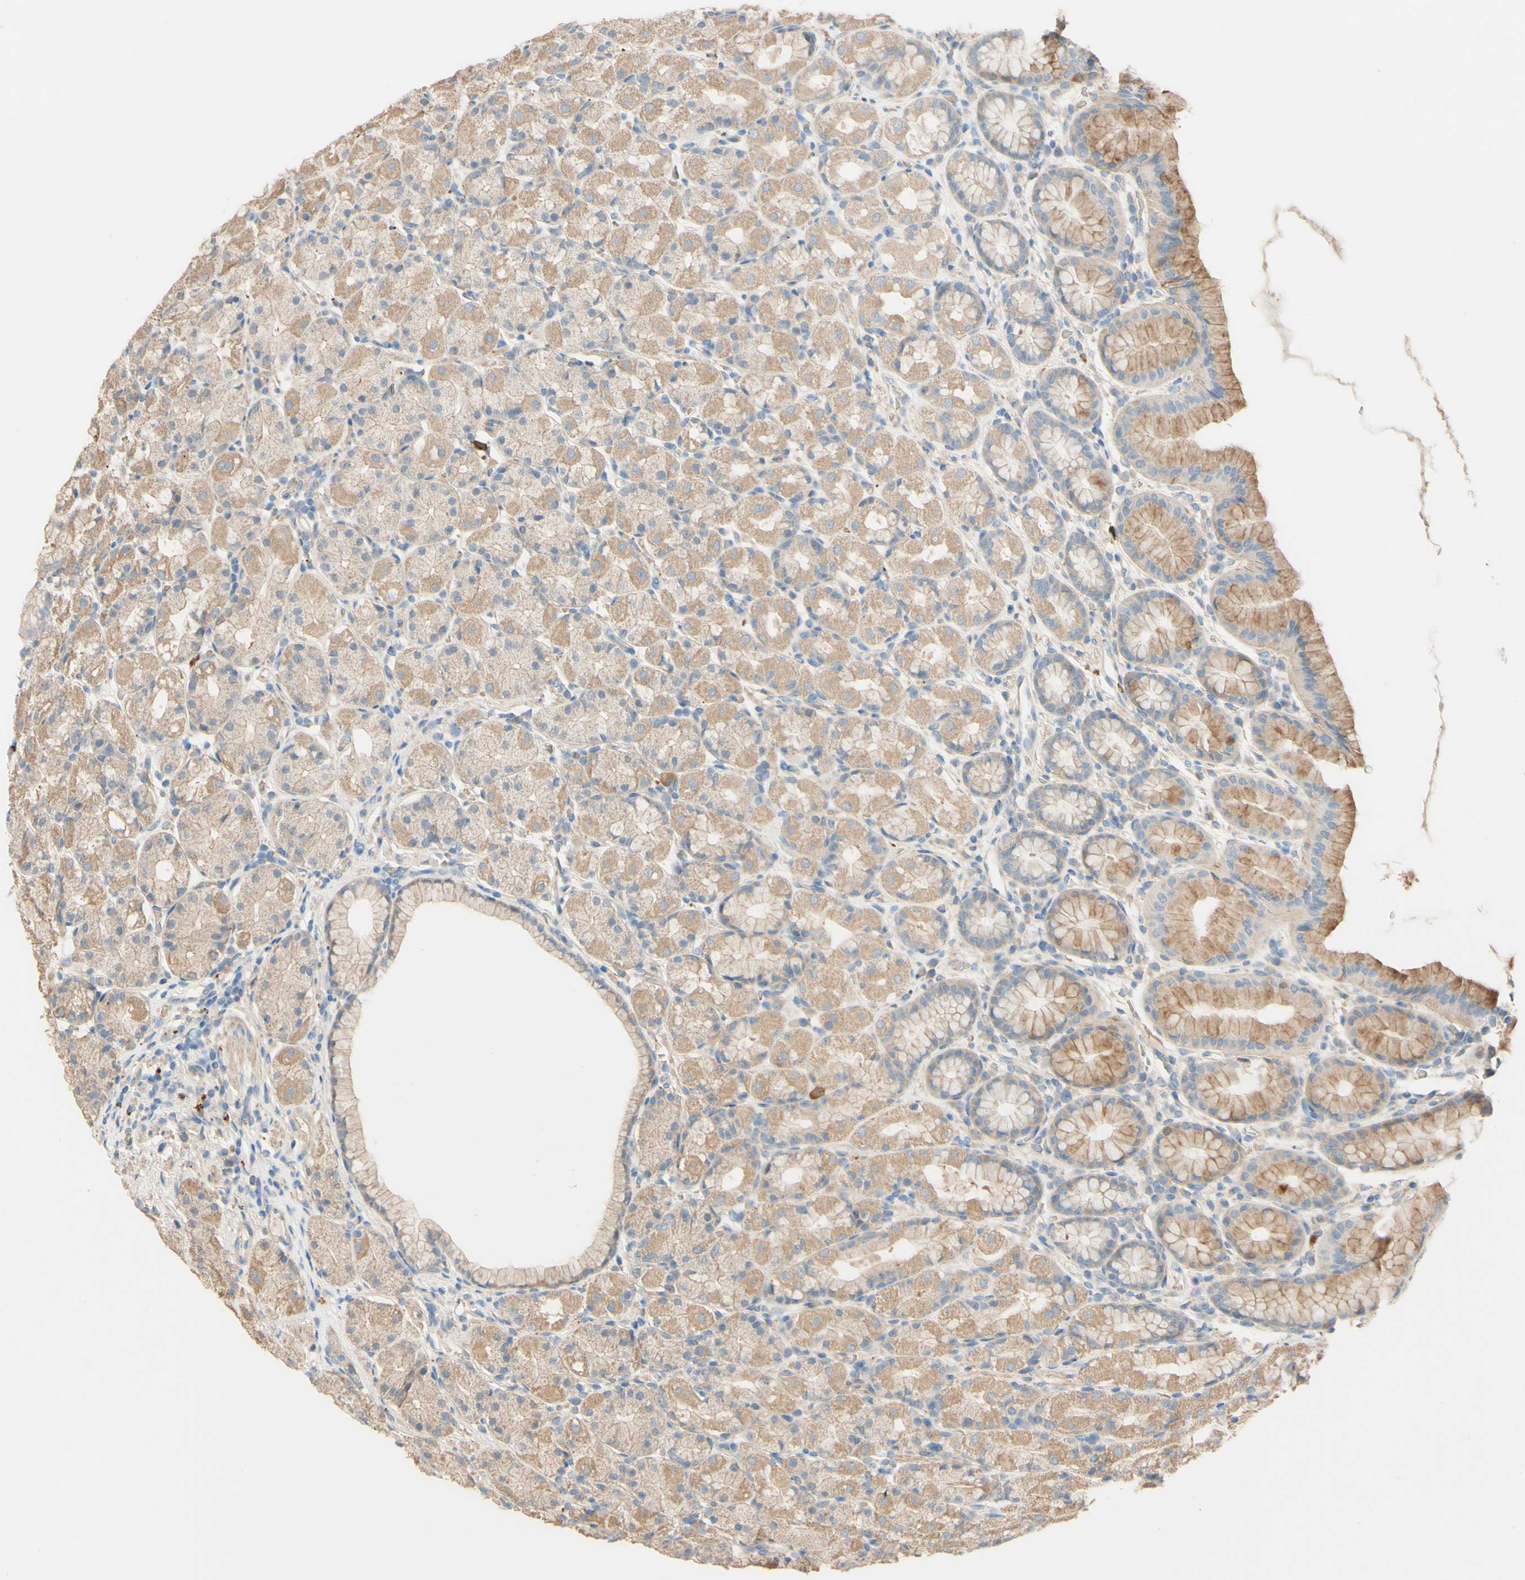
{"staining": {"intensity": "moderate", "quantity": ">75%", "location": "cytoplasmic/membranous"}, "tissue": "stomach", "cell_type": "Glandular cells", "image_type": "normal", "snomed": [{"axis": "morphology", "description": "Normal tissue, NOS"}, {"axis": "topography", "description": "Stomach, upper"}], "caption": "Immunohistochemical staining of benign stomach displays moderate cytoplasmic/membranous protein staining in about >75% of glandular cells.", "gene": "DKK3", "patient": {"sex": "male", "age": 68}}